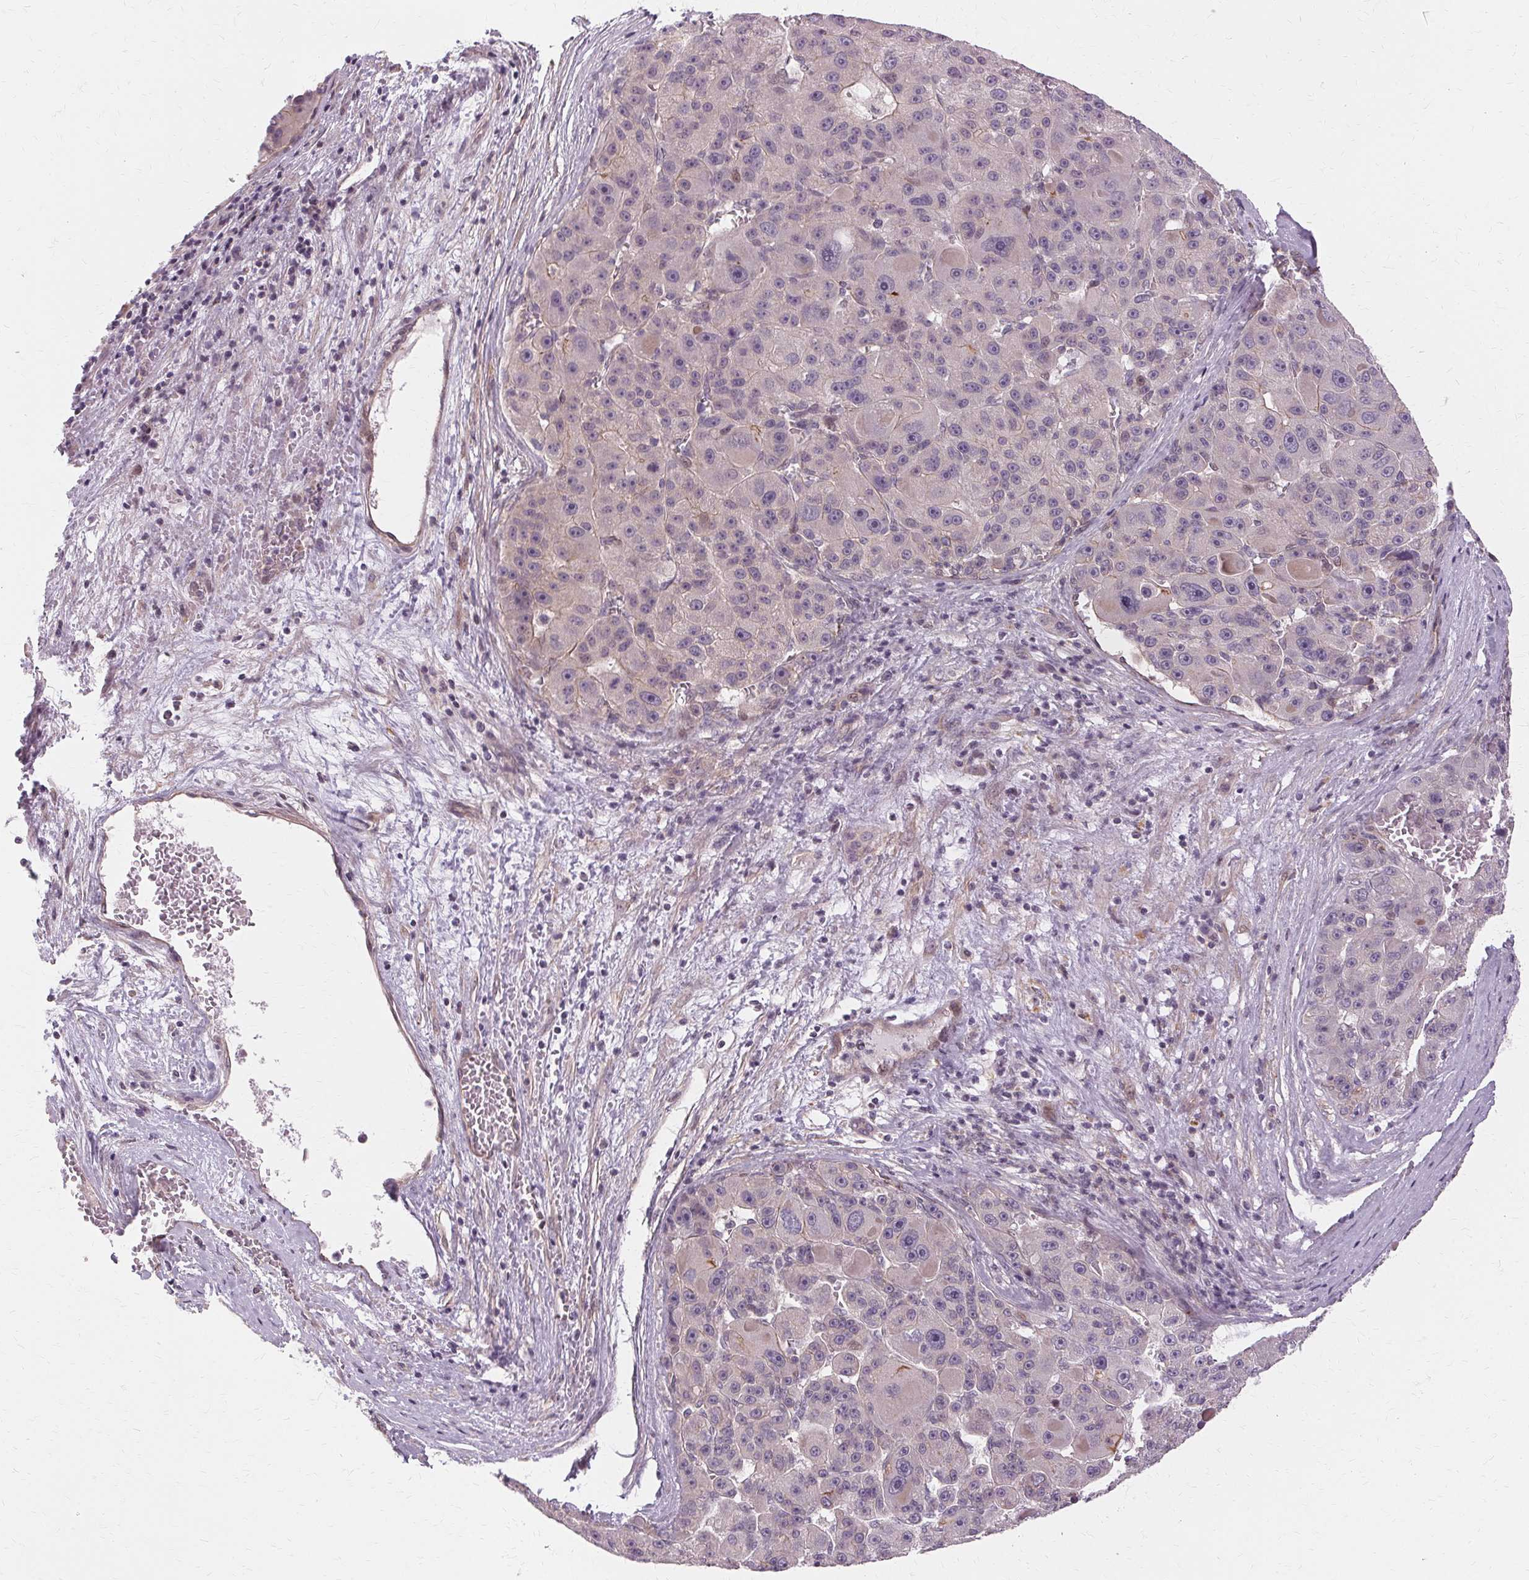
{"staining": {"intensity": "negative", "quantity": "none", "location": "none"}, "tissue": "liver cancer", "cell_type": "Tumor cells", "image_type": "cancer", "snomed": [{"axis": "morphology", "description": "Carcinoma, Hepatocellular, NOS"}, {"axis": "topography", "description": "Liver"}], "caption": "Immunohistochemistry of human liver cancer exhibits no expression in tumor cells.", "gene": "USP8", "patient": {"sex": "male", "age": 76}}